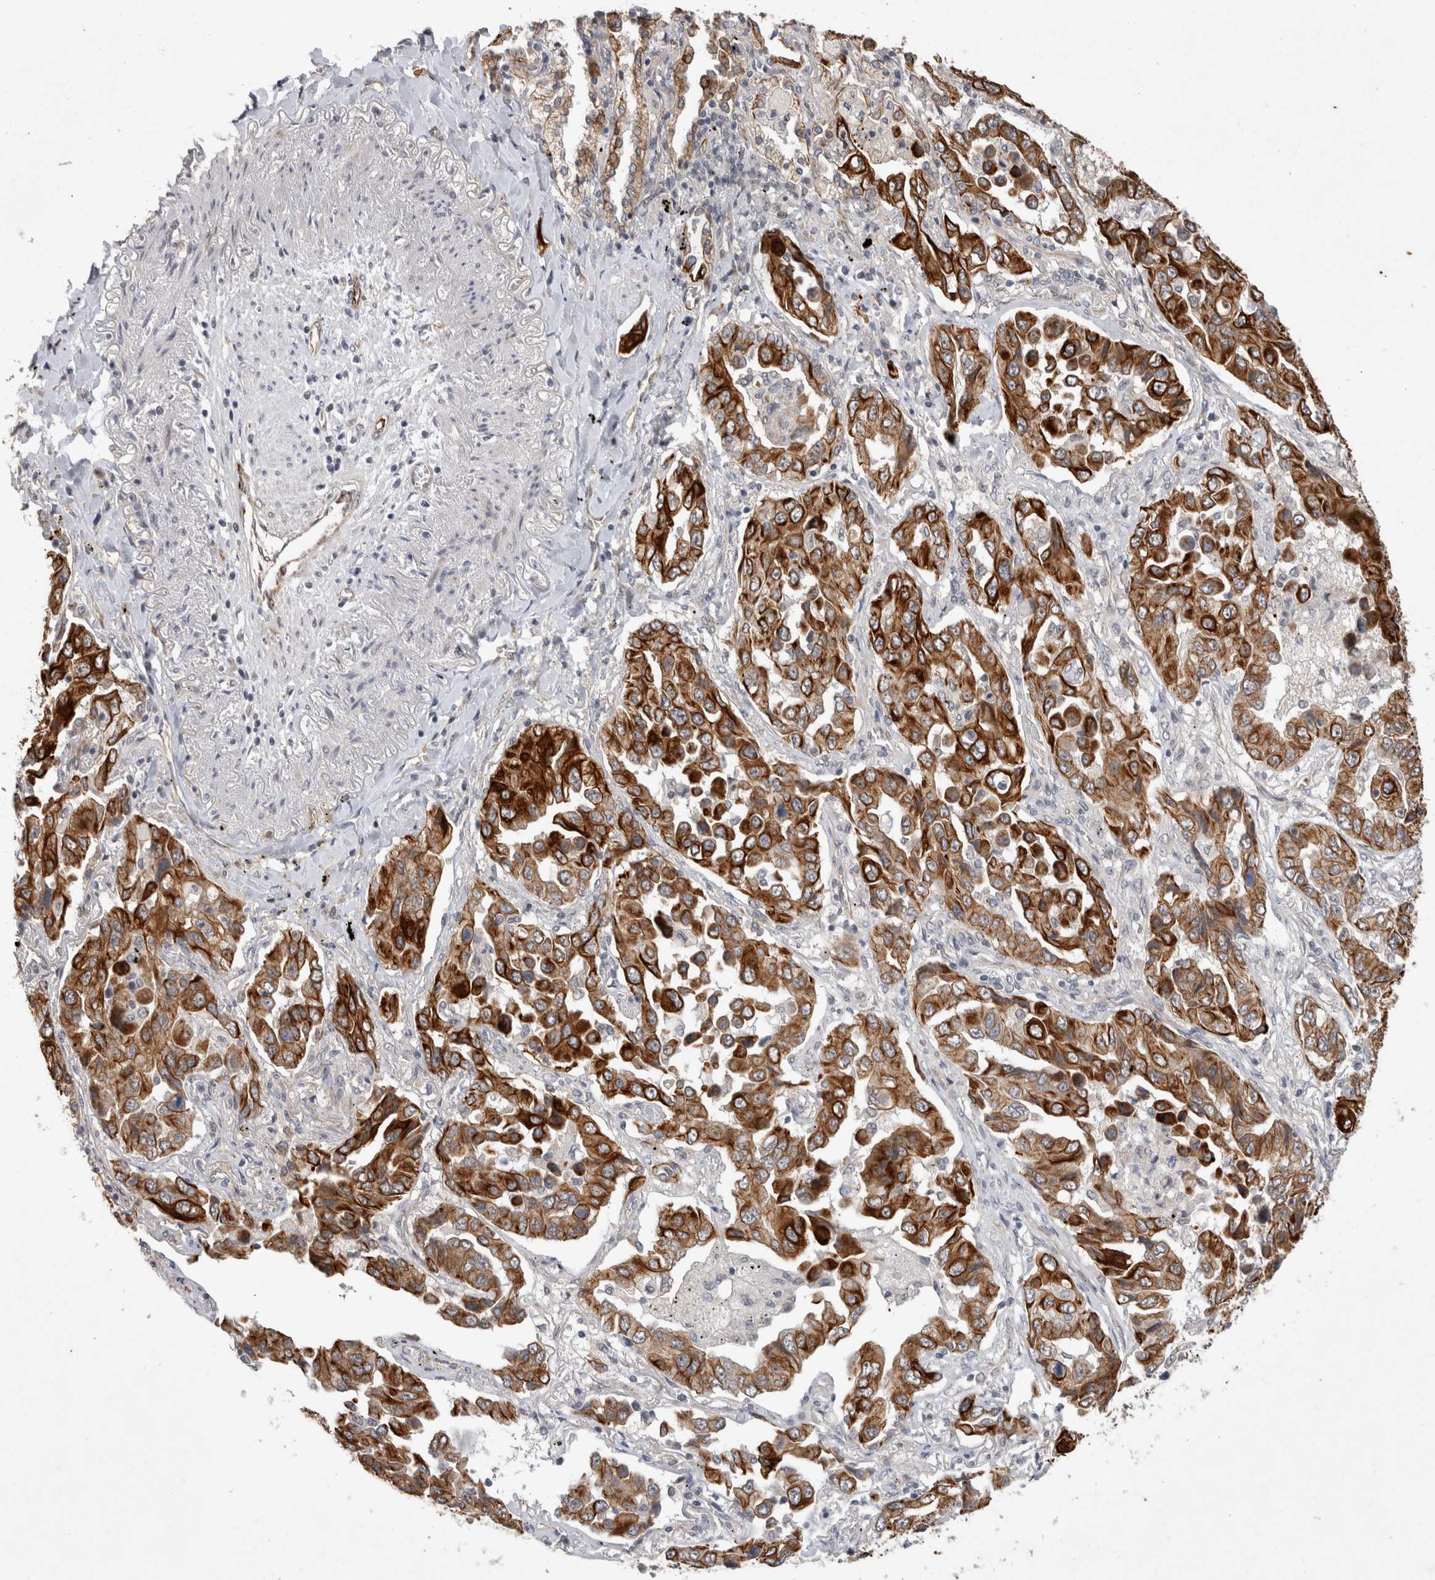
{"staining": {"intensity": "strong", "quantity": ">75%", "location": "cytoplasmic/membranous"}, "tissue": "lung cancer", "cell_type": "Tumor cells", "image_type": "cancer", "snomed": [{"axis": "morphology", "description": "Adenocarcinoma, NOS"}, {"axis": "topography", "description": "Lung"}], "caption": "Protein expression analysis of lung cancer (adenocarcinoma) shows strong cytoplasmic/membranous expression in about >75% of tumor cells.", "gene": "CRISPLD1", "patient": {"sex": "female", "age": 65}}